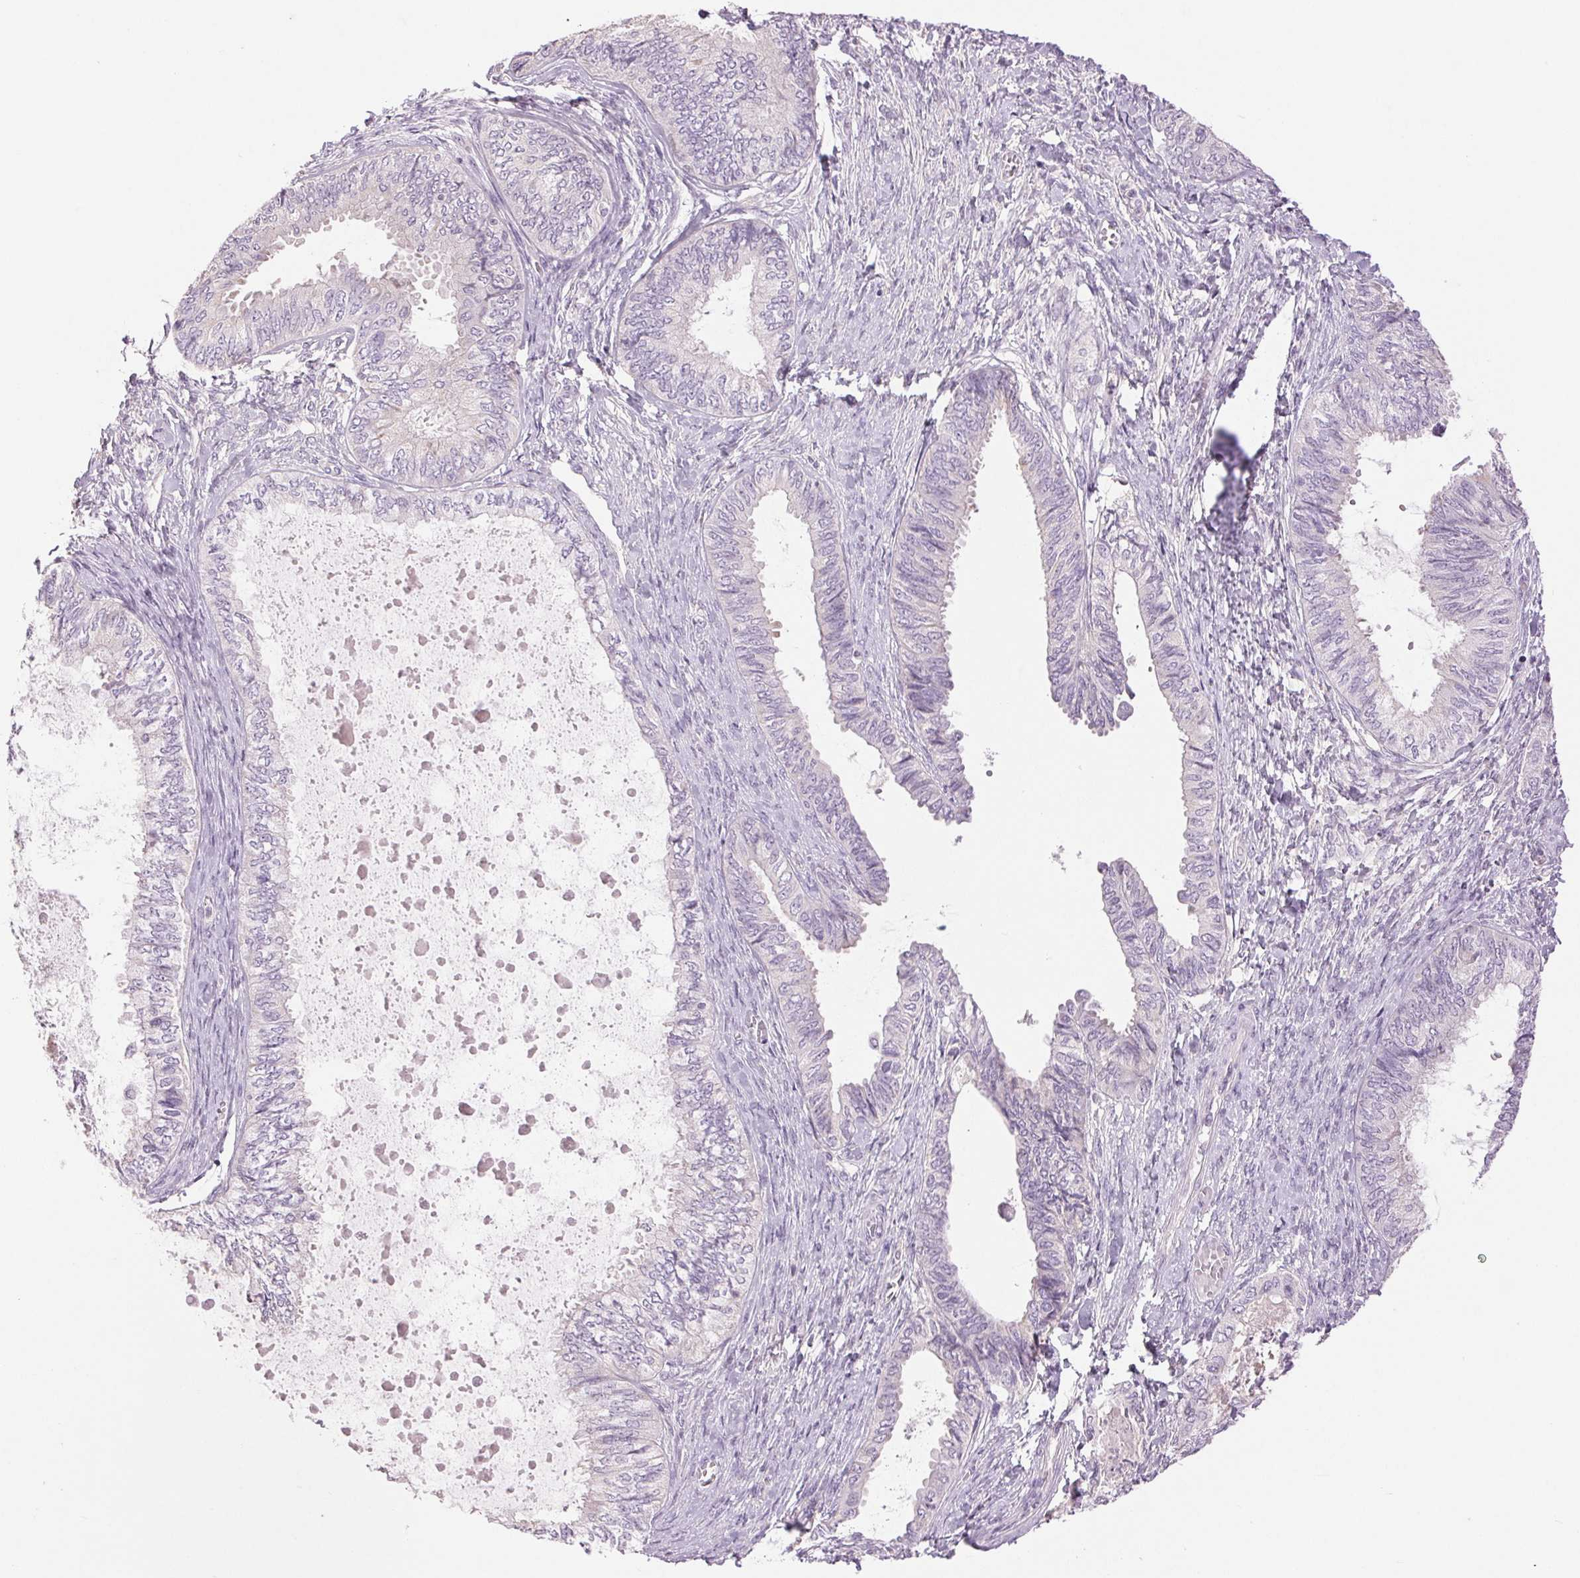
{"staining": {"intensity": "negative", "quantity": "none", "location": "none"}, "tissue": "ovarian cancer", "cell_type": "Tumor cells", "image_type": "cancer", "snomed": [{"axis": "morphology", "description": "Carcinoma, endometroid"}, {"axis": "topography", "description": "Ovary"}], "caption": "DAB immunohistochemical staining of human ovarian endometroid carcinoma demonstrates no significant expression in tumor cells.", "gene": "FXYD4", "patient": {"sex": "female", "age": 70}}